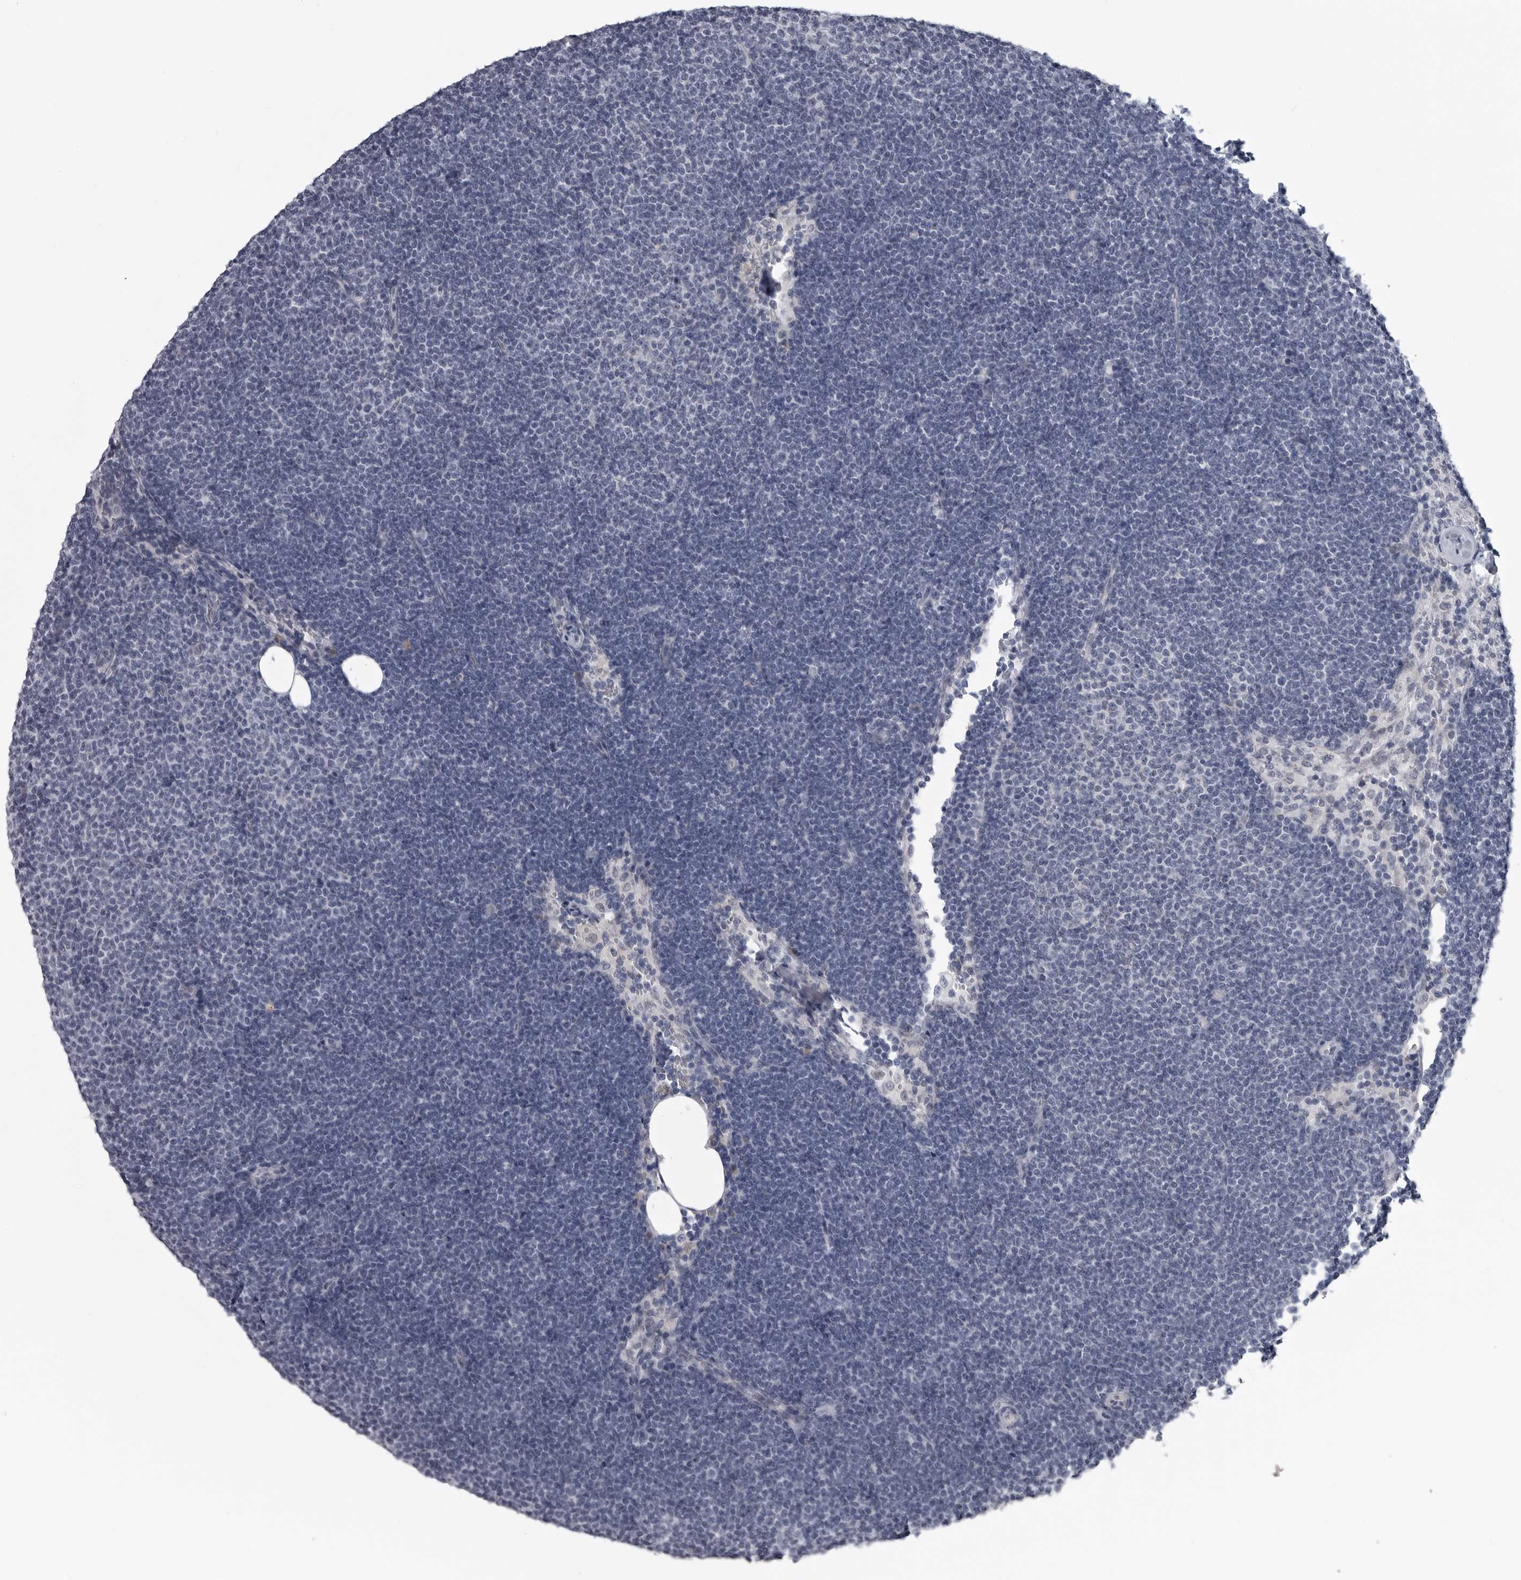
{"staining": {"intensity": "negative", "quantity": "none", "location": "none"}, "tissue": "lymphoma", "cell_type": "Tumor cells", "image_type": "cancer", "snomed": [{"axis": "morphology", "description": "Malignant lymphoma, non-Hodgkin's type, Low grade"}, {"axis": "topography", "description": "Lymph node"}], "caption": "The IHC micrograph has no significant staining in tumor cells of malignant lymphoma, non-Hodgkin's type (low-grade) tissue.", "gene": "MYOC", "patient": {"sex": "female", "age": 53}}